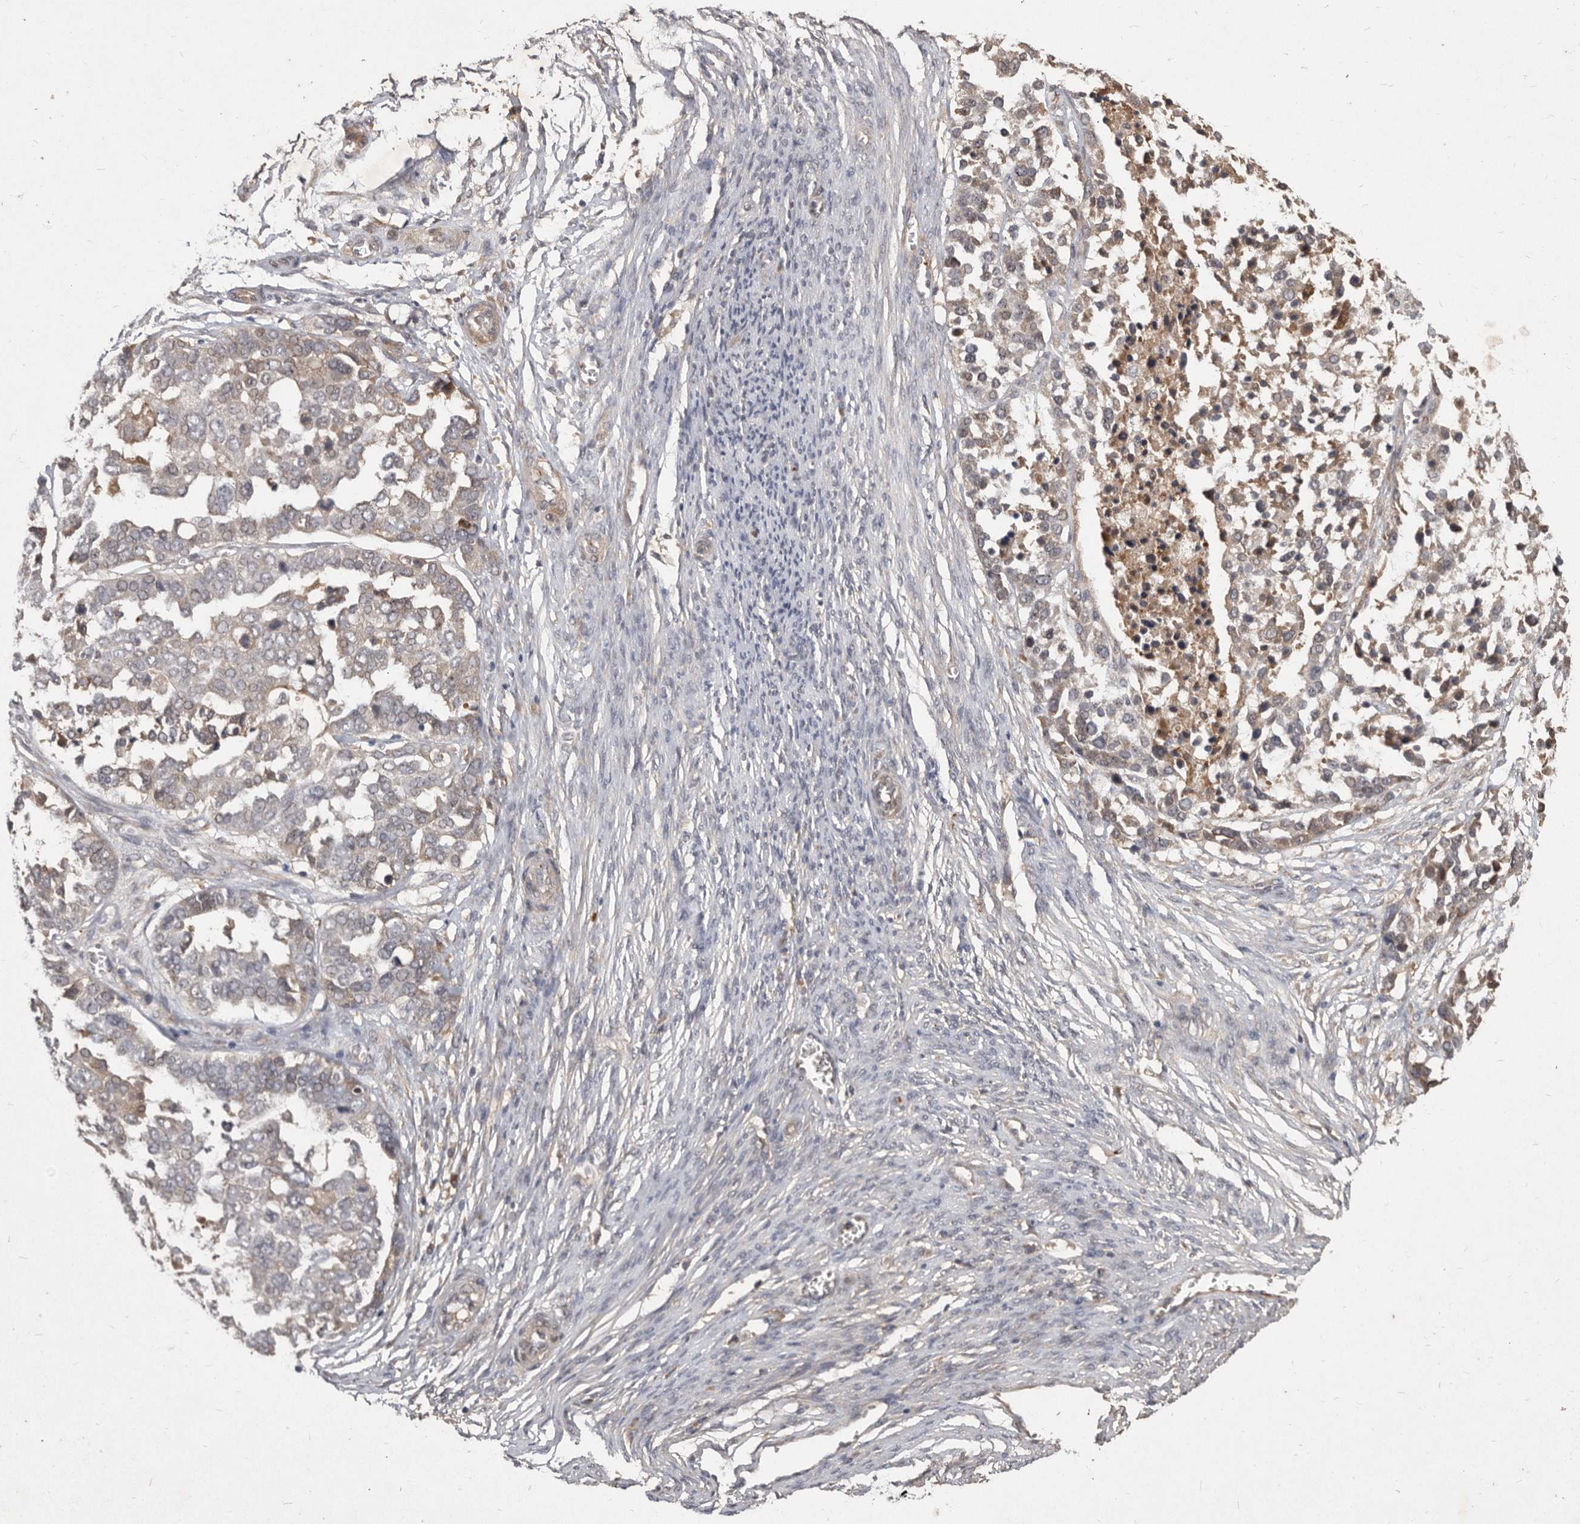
{"staining": {"intensity": "weak", "quantity": "<25%", "location": "cytoplasmic/membranous"}, "tissue": "ovarian cancer", "cell_type": "Tumor cells", "image_type": "cancer", "snomed": [{"axis": "morphology", "description": "Cystadenocarcinoma, serous, NOS"}, {"axis": "topography", "description": "Ovary"}], "caption": "Immunohistochemistry of human ovarian cancer (serous cystadenocarcinoma) displays no expression in tumor cells.", "gene": "DNAJC28", "patient": {"sex": "female", "age": 44}}